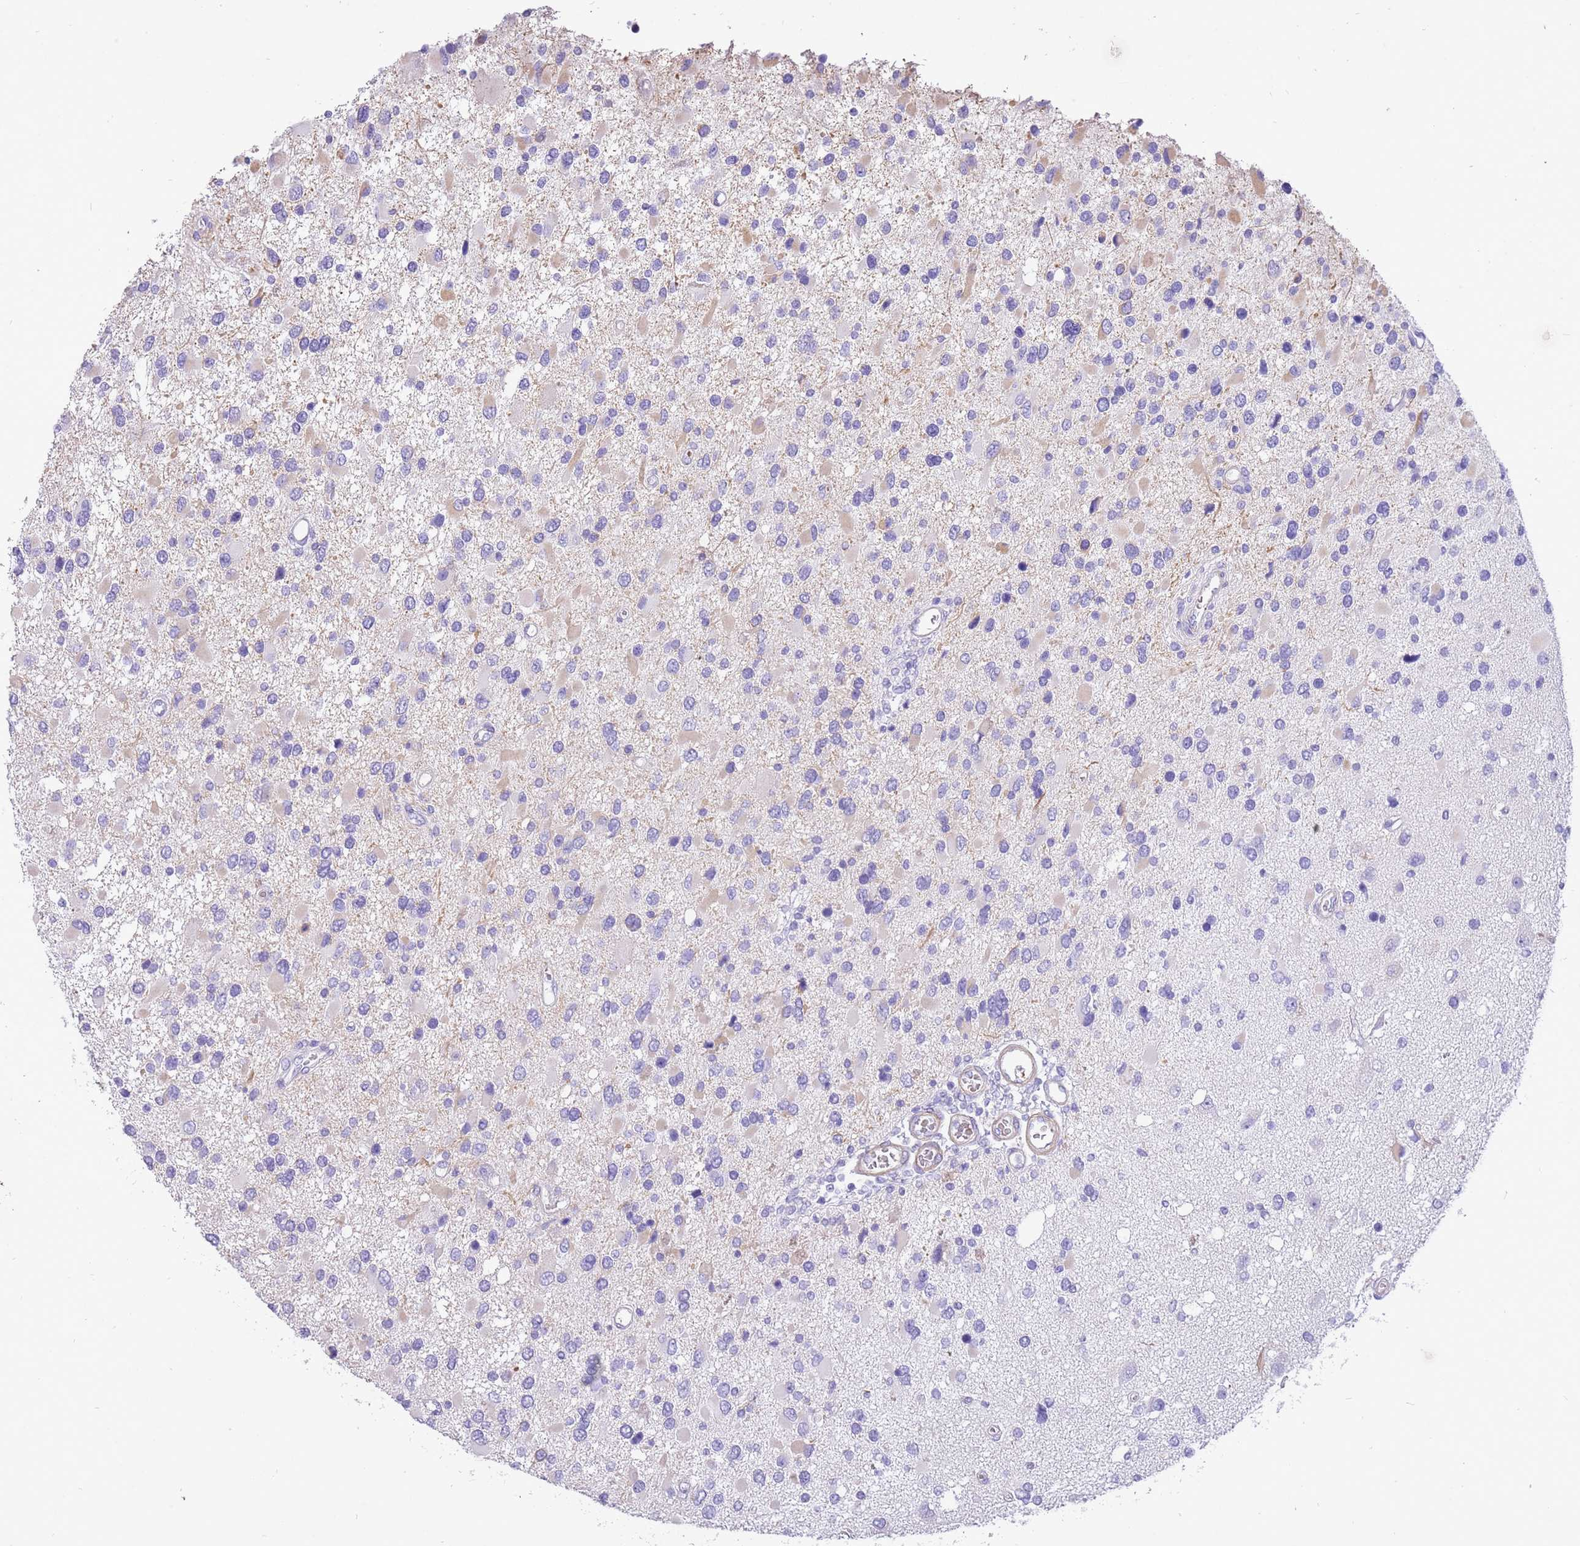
{"staining": {"intensity": "negative", "quantity": "none", "location": "none"}, "tissue": "glioma", "cell_type": "Tumor cells", "image_type": "cancer", "snomed": [{"axis": "morphology", "description": "Glioma, malignant, High grade"}, {"axis": "topography", "description": "Brain"}], "caption": "IHC histopathology image of neoplastic tissue: human high-grade glioma (malignant) stained with DAB (3,3'-diaminobenzidine) displays no significant protein expression in tumor cells.", "gene": "KBTBD3", "patient": {"sex": "male", "age": 53}}